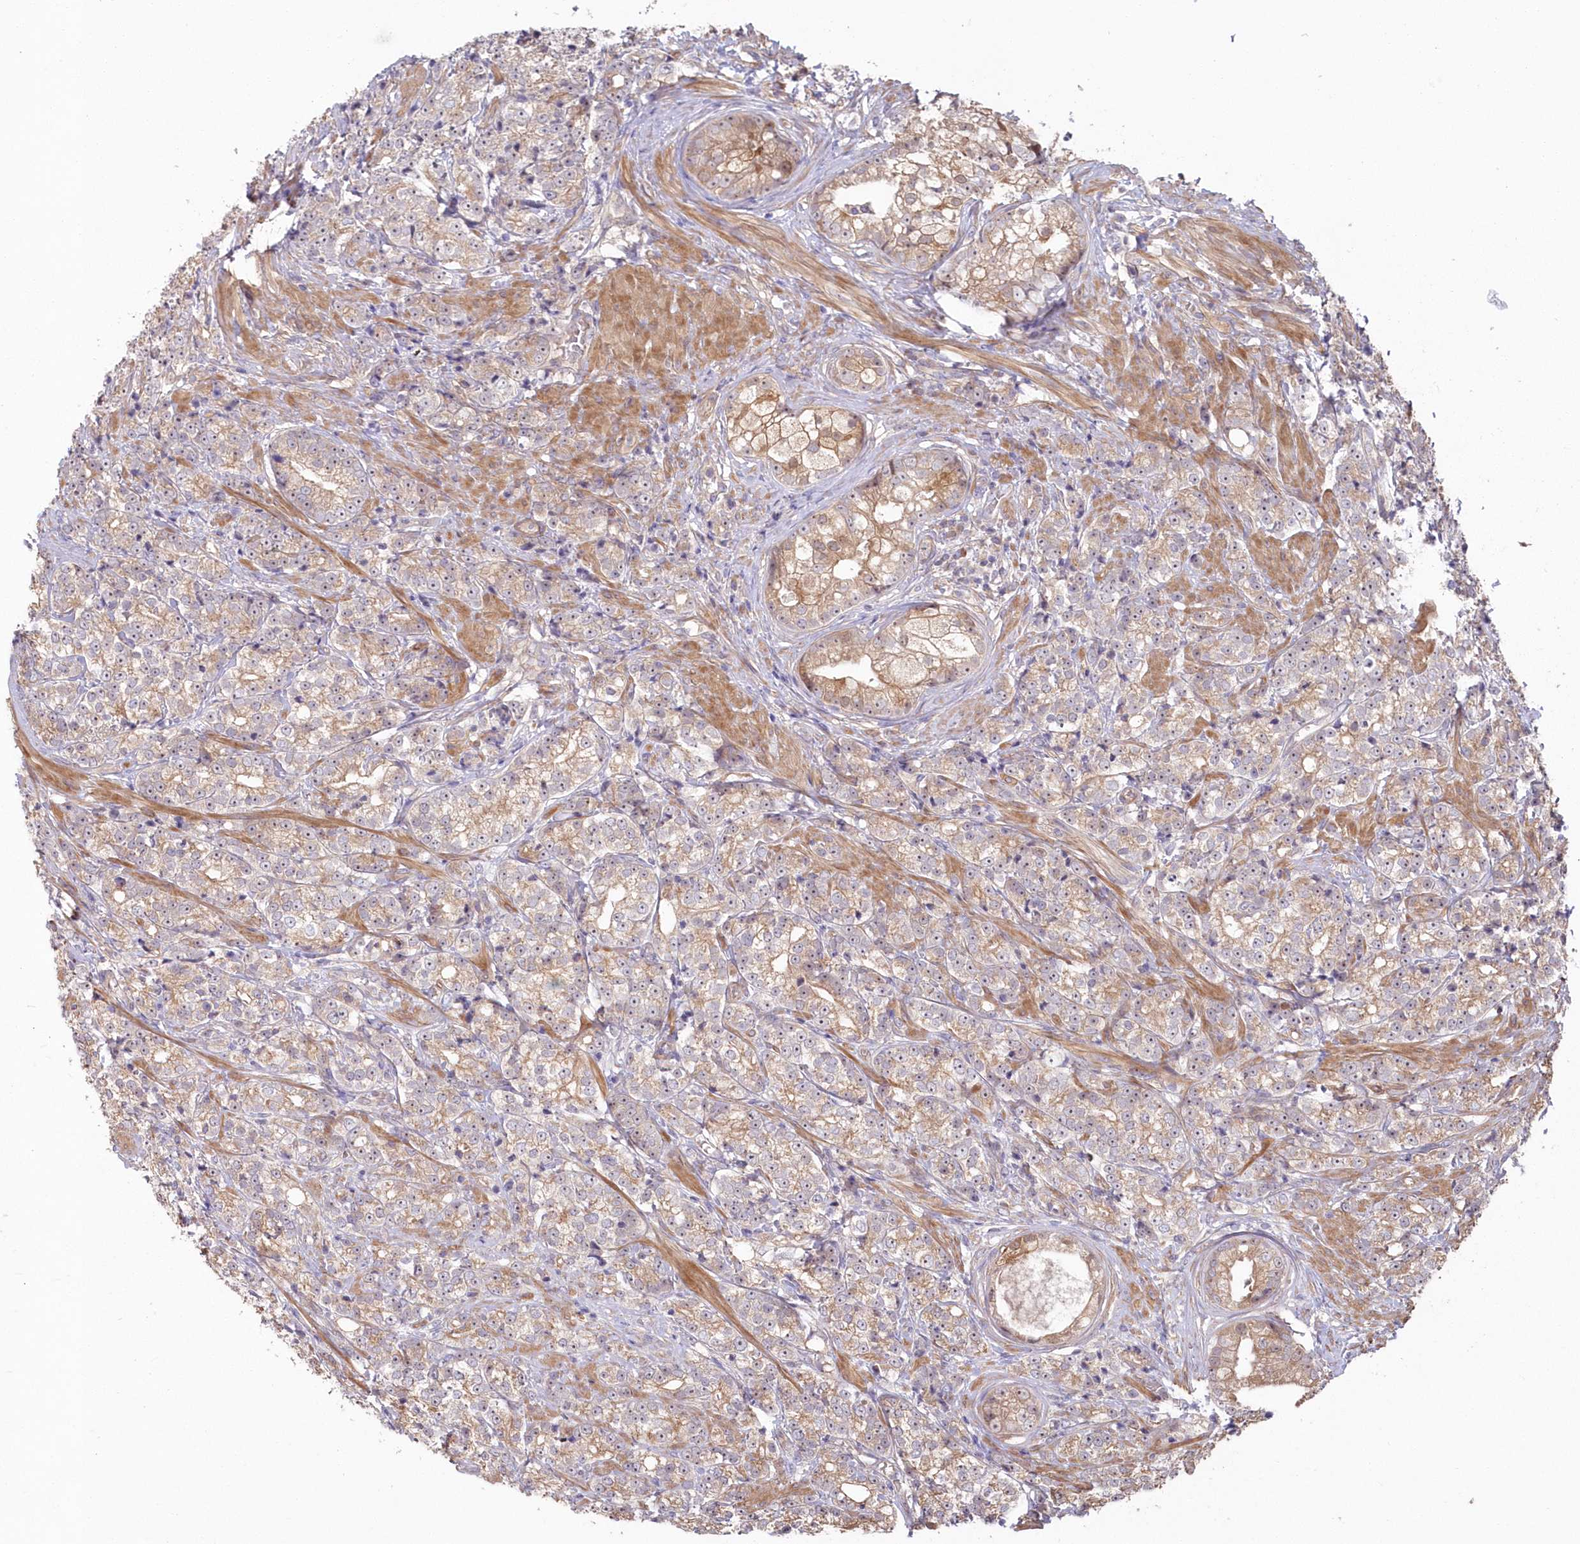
{"staining": {"intensity": "weak", "quantity": ">75%", "location": "cytoplasmic/membranous"}, "tissue": "prostate cancer", "cell_type": "Tumor cells", "image_type": "cancer", "snomed": [{"axis": "morphology", "description": "Adenocarcinoma, High grade"}, {"axis": "topography", "description": "Prostate"}], "caption": "Prostate cancer stained with a brown dye exhibits weak cytoplasmic/membranous positive staining in approximately >75% of tumor cells.", "gene": "TBCA", "patient": {"sex": "male", "age": 69}}